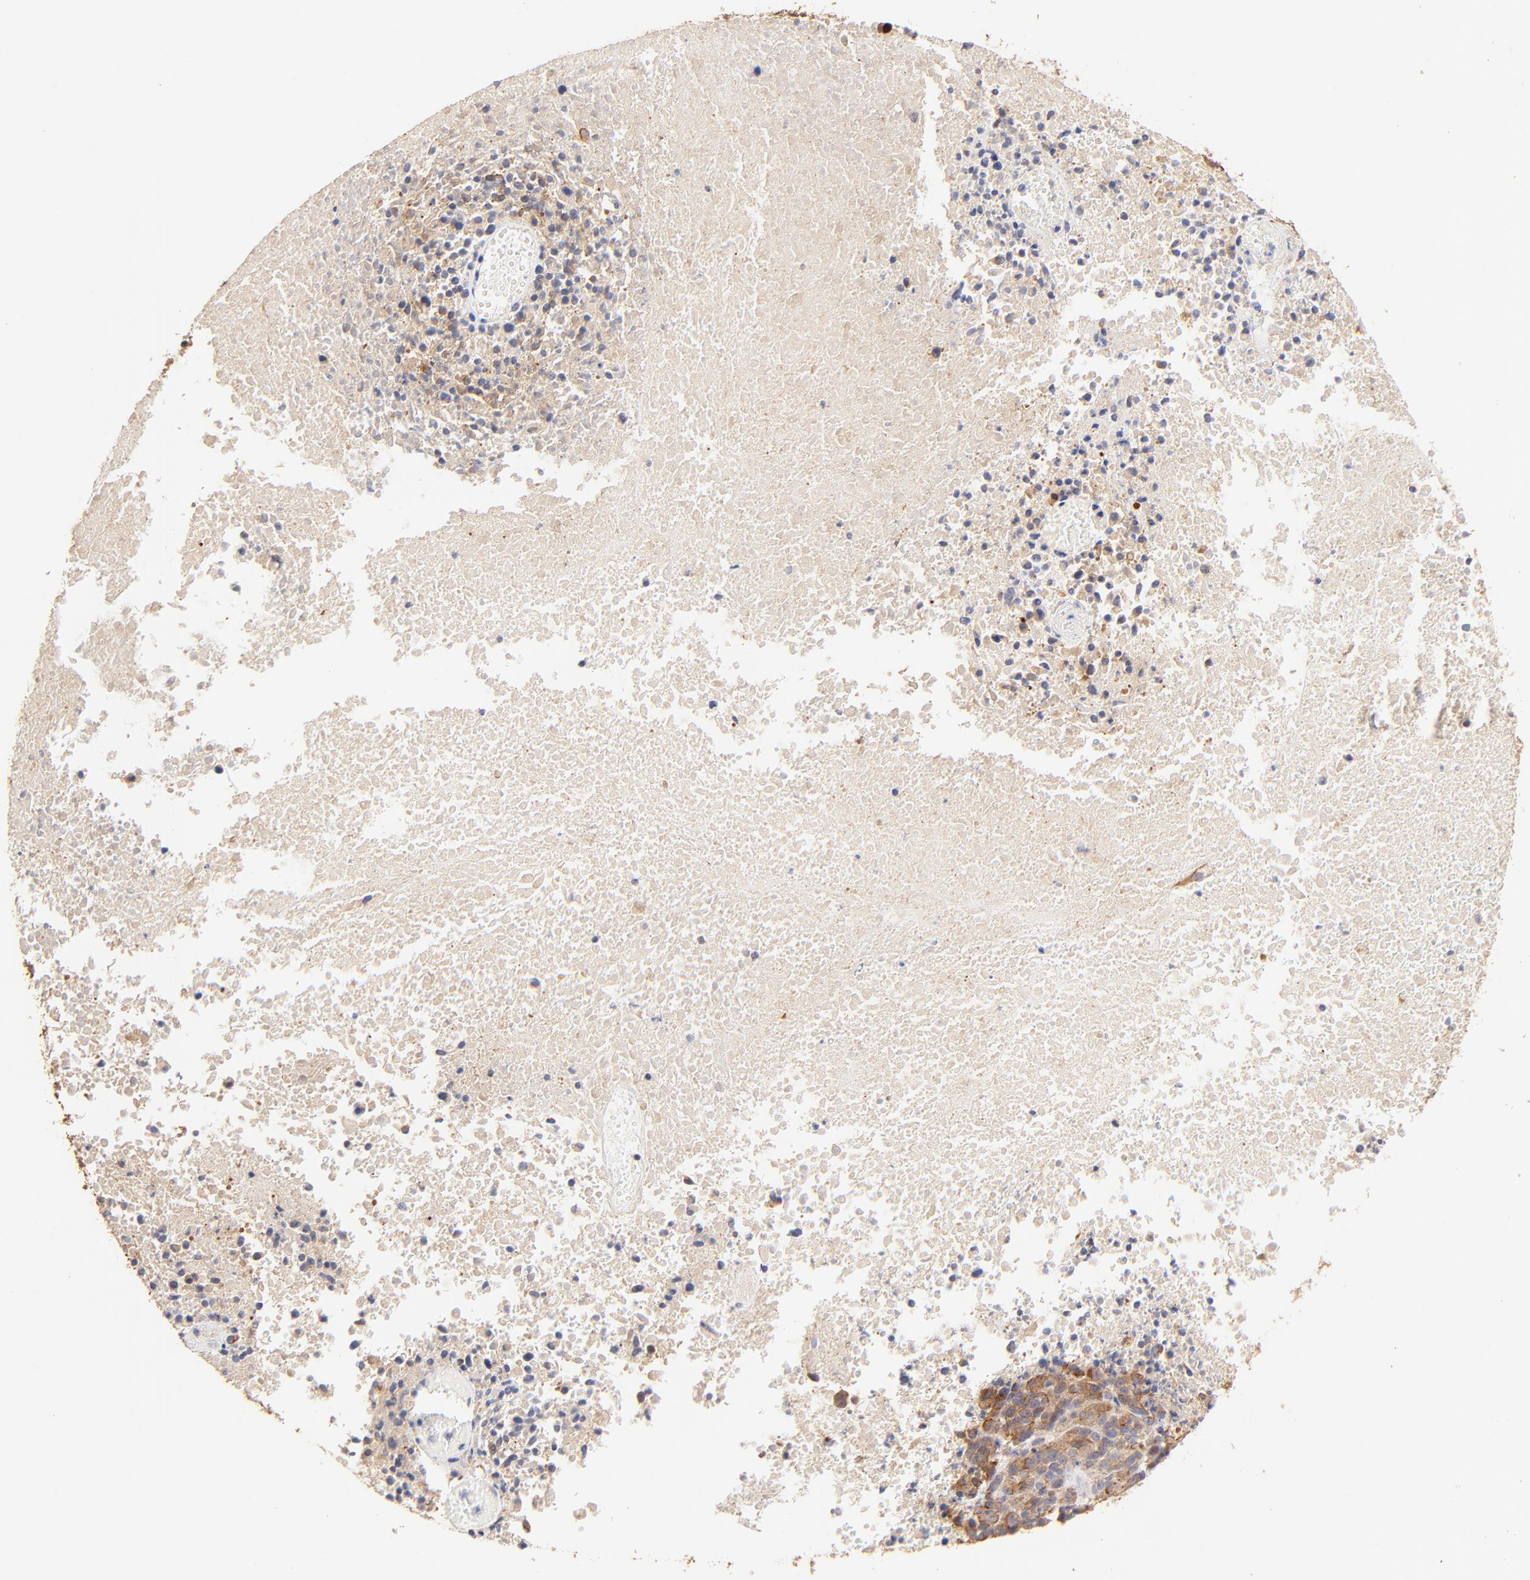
{"staining": {"intensity": "moderate", "quantity": ">75%", "location": "cytoplasmic/membranous"}, "tissue": "melanoma", "cell_type": "Tumor cells", "image_type": "cancer", "snomed": [{"axis": "morphology", "description": "Malignant melanoma, Metastatic site"}, {"axis": "topography", "description": "Cerebral cortex"}], "caption": "Melanoma stained for a protein exhibits moderate cytoplasmic/membranous positivity in tumor cells.", "gene": "TNFAIP3", "patient": {"sex": "female", "age": 52}}